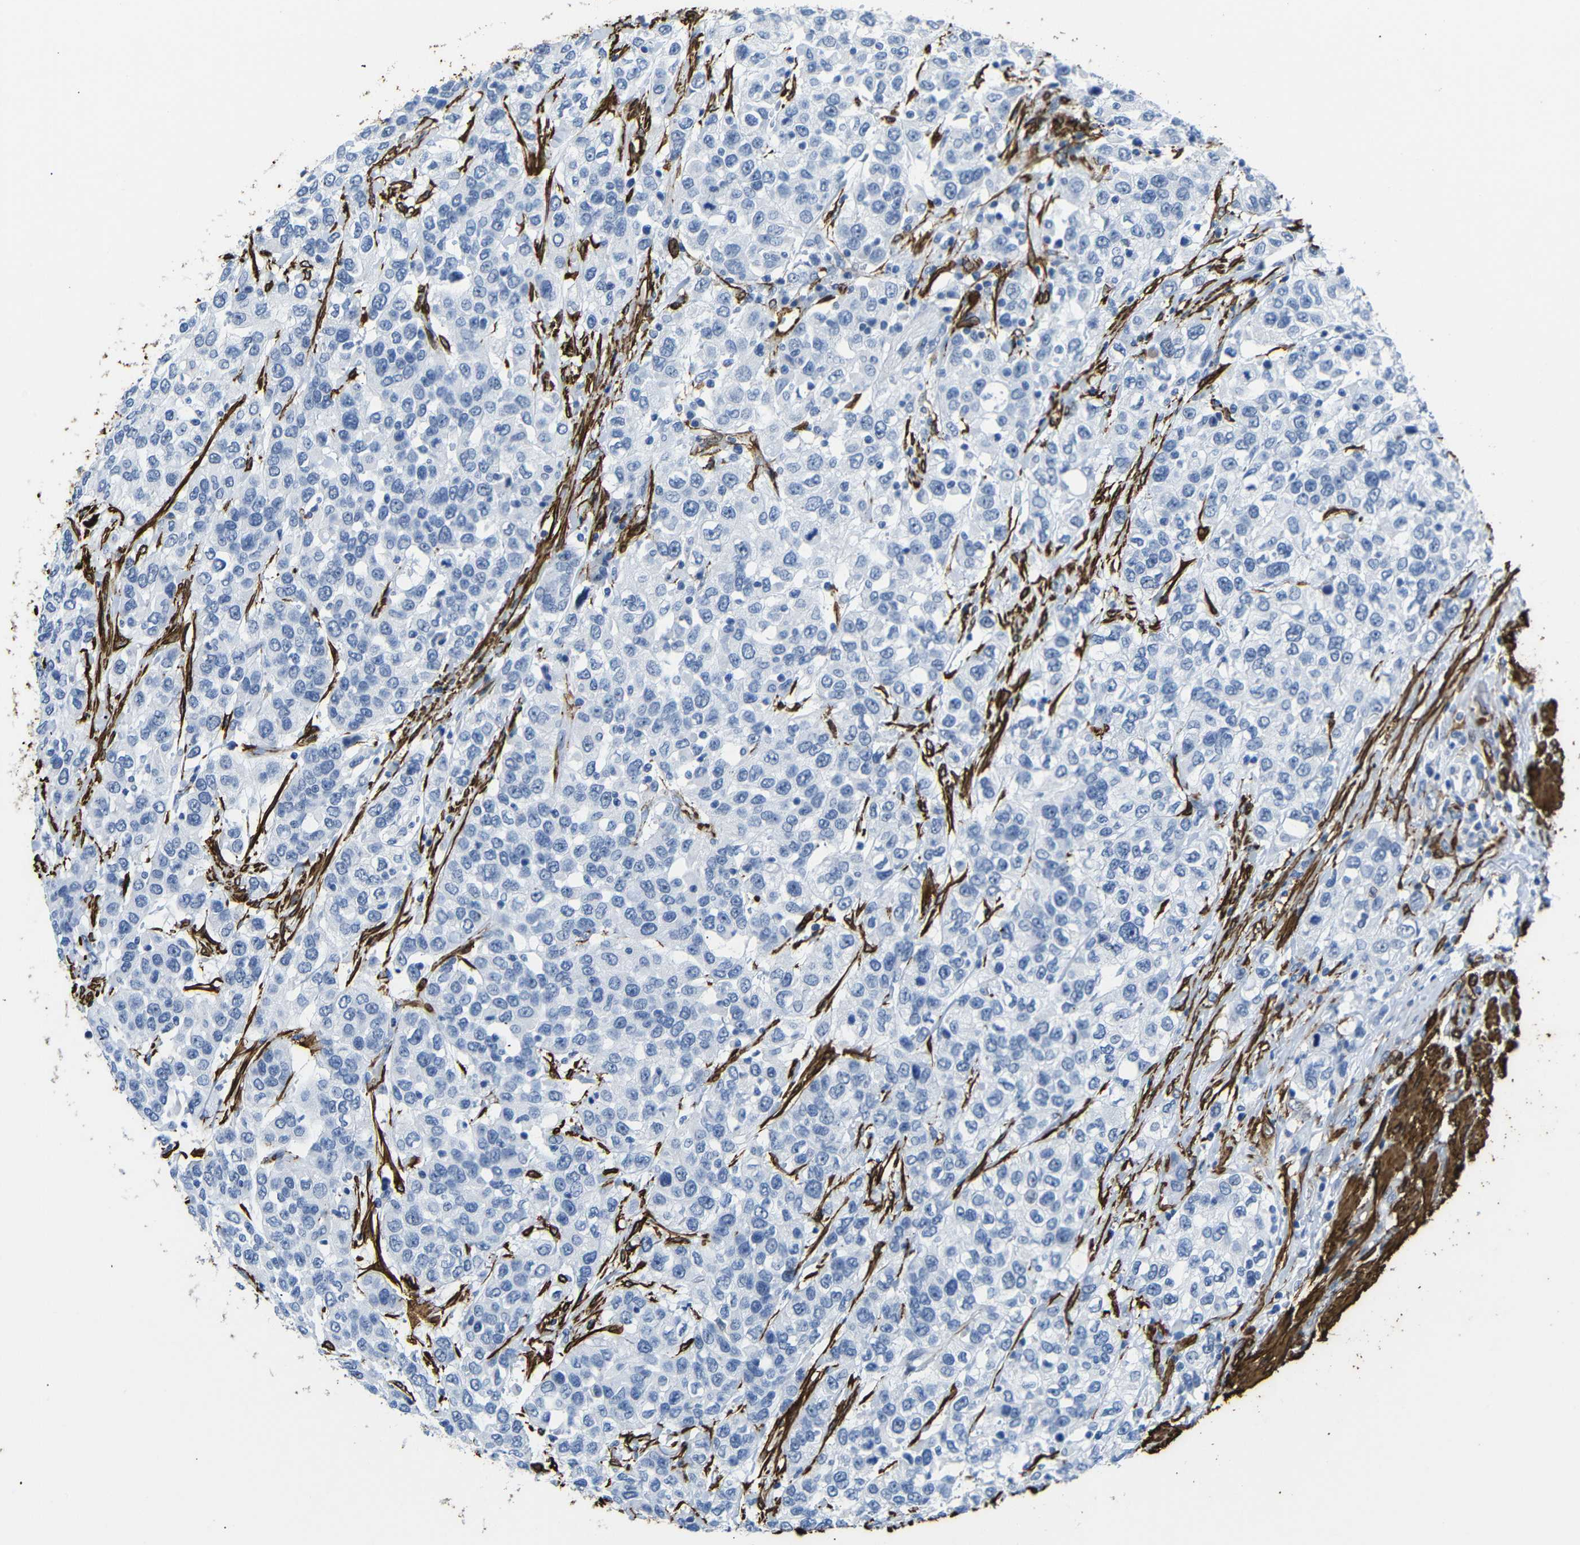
{"staining": {"intensity": "negative", "quantity": "none", "location": "none"}, "tissue": "urothelial cancer", "cell_type": "Tumor cells", "image_type": "cancer", "snomed": [{"axis": "morphology", "description": "Urothelial carcinoma, High grade"}, {"axis": "topography", "description": "Urinary bladder"}], "caption": "The histopathology image shows no significant staining in tumor cells of high-grade urothelial carcinoma. (Immunohistochemistry, brightfield microscopy, high magnification).", "gene": "ACTA2", "patient": {"sex": "female", "age": 80}}